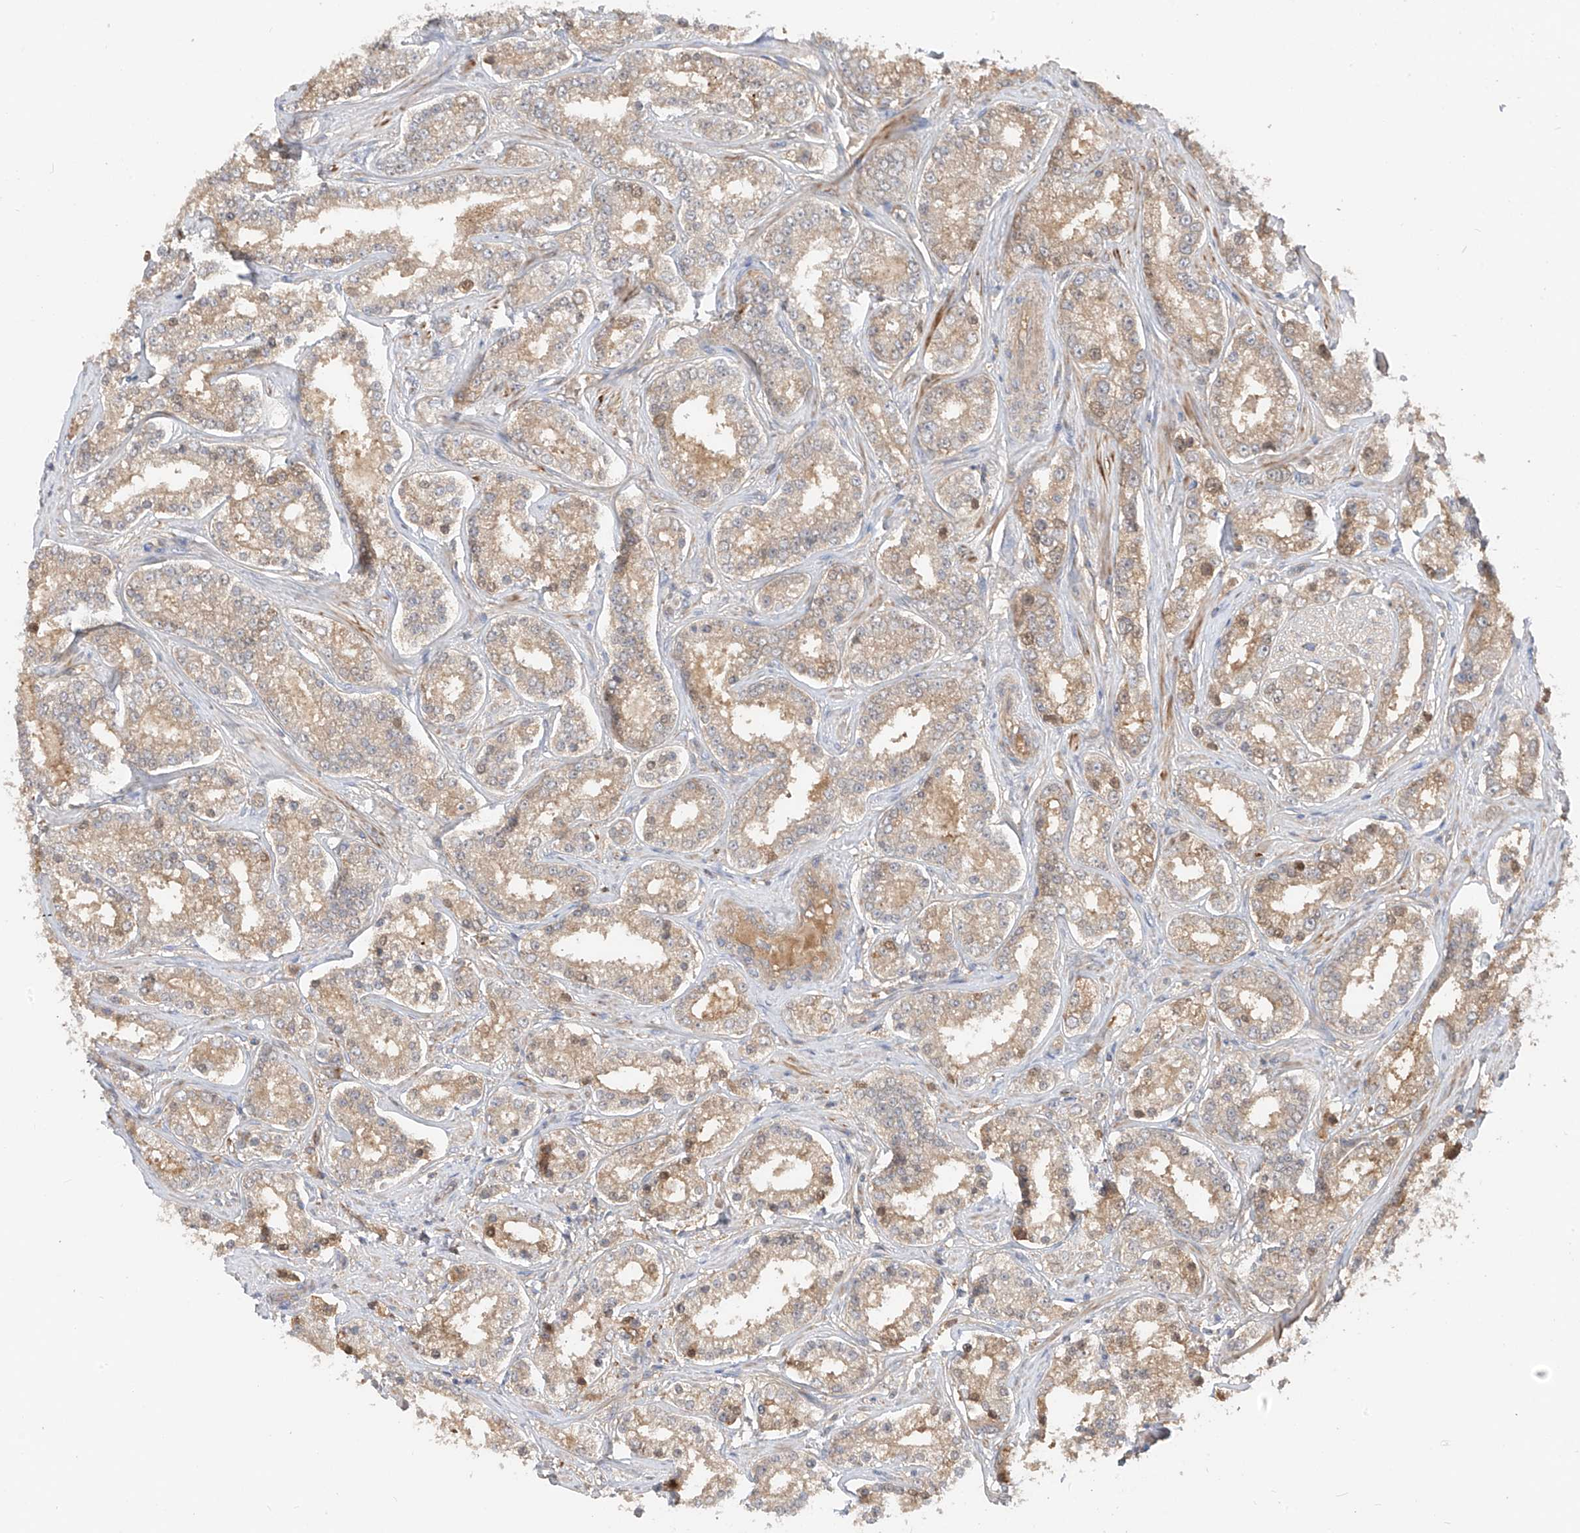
{"staining": {"intensity": "moderate", "quantity": "25%-75%", "location": "cytoplasmic/membranous"}, "tissue": "prostate cancer", "cell_type": "Tumor cells", "image_type": "cancer", "snomed": [{"axis": "morphology", "description": "Normal tissue, NOS"}, {"axis": "morphology", "description": "Adenocarcinoma, High grade"}, {"axis": "topography", "description": "Prostate"}], "caption": "Moderate cytoplasmic/membranous positivity is appreciated in about 25%-75% of tumor cells in adenocarcinoma (high-grade) (prostate). (IHC, brightfield microscopy, high magnification).", "gene": "CACNA2D4", "patient": {"sex": "male", "age": 83}}